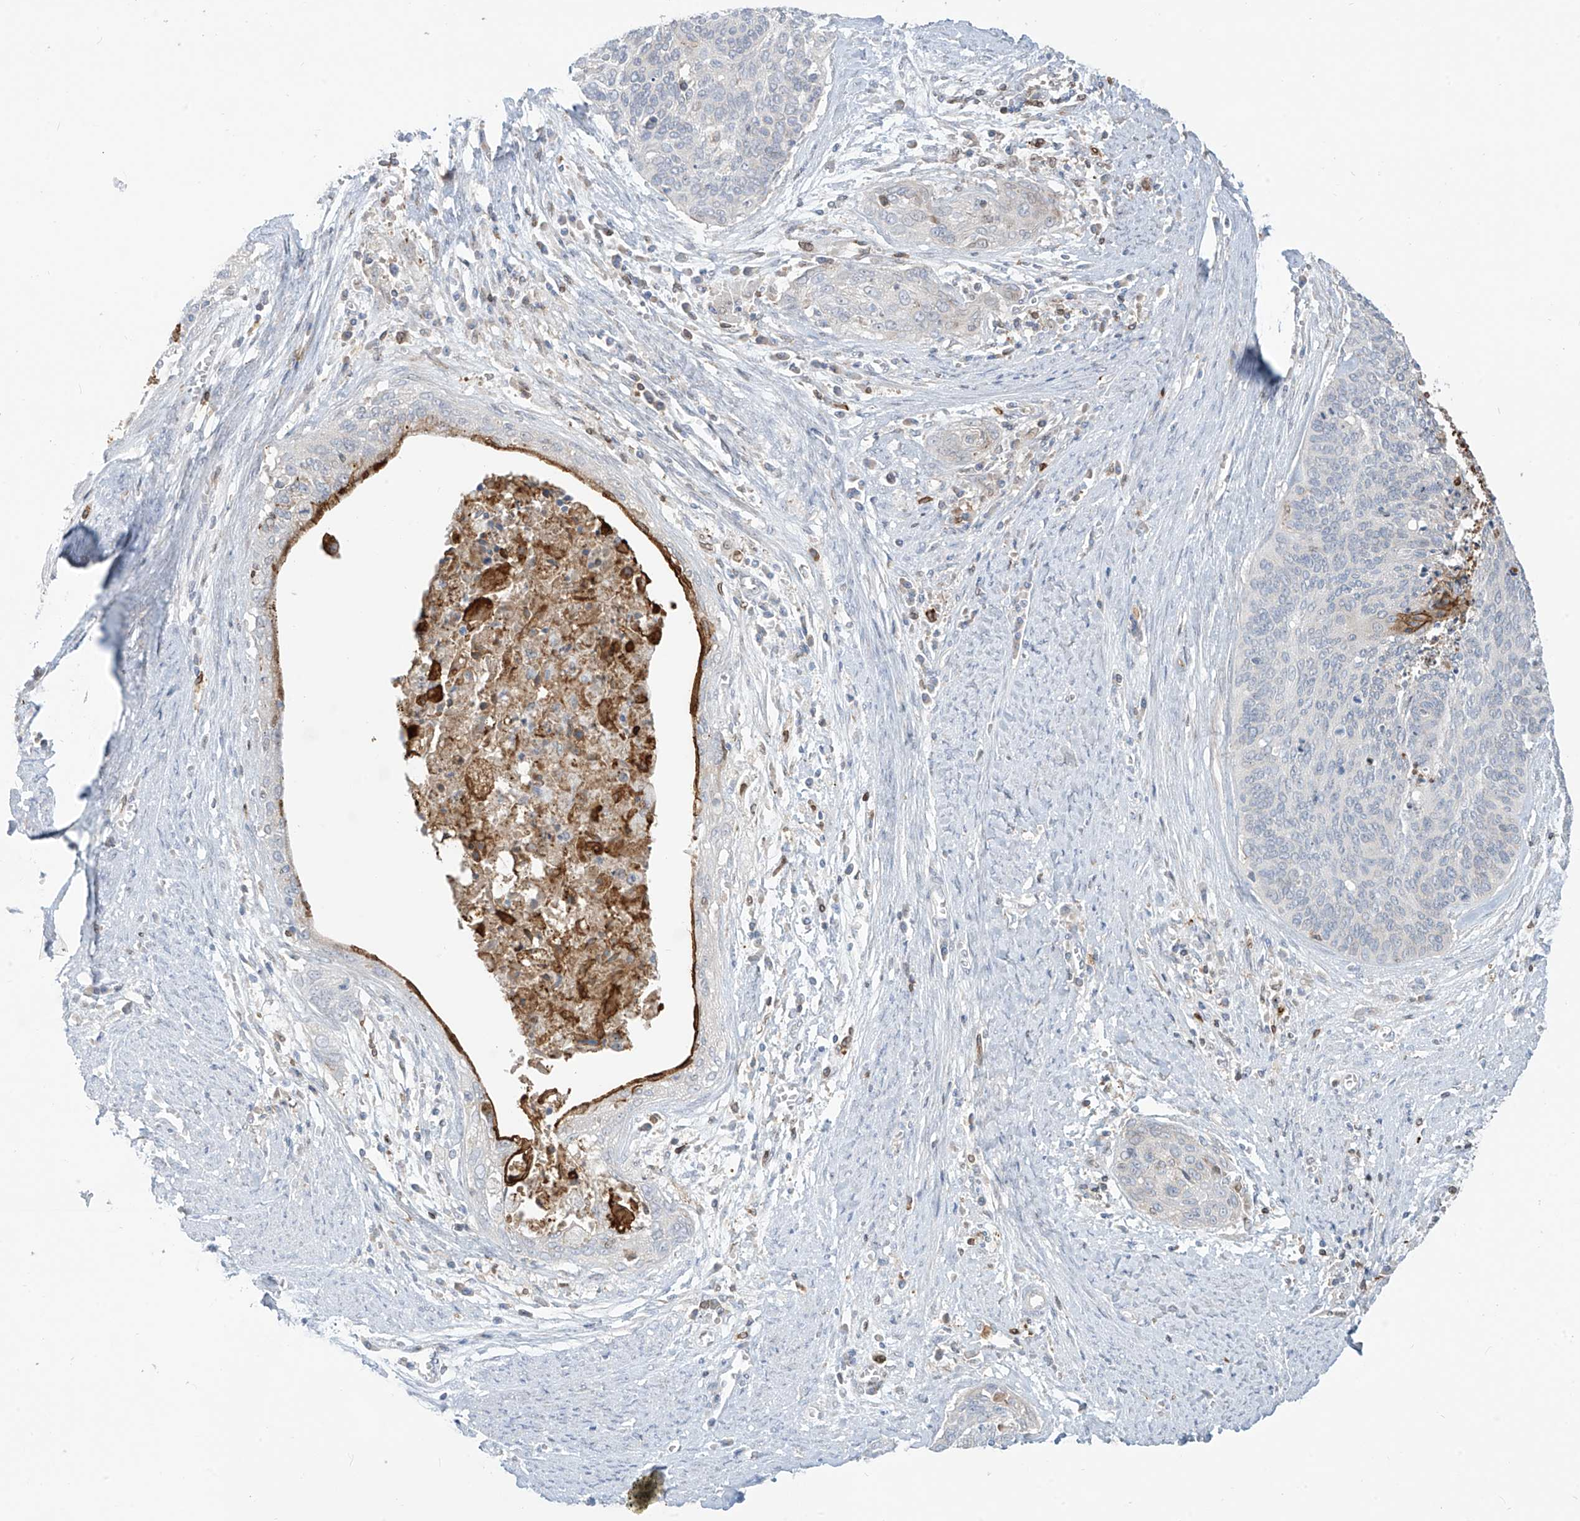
{"staining": {"intensity": "negative", "quantity": "none", "location": "none"}, "tissue": "cervical cancer", "cell_type": "Tumor cells", "image_type": "cancer", "snomed": [{"axis": "morphology", "description": "Squamous cell carcinoma, NOS"}, {"axis": "topography", "description": "Cervix"}], "caption": "There is no significant staining in tumor cells of cervical cancer (squamous cell carcinoma).", "gene": "NOTO", "patient": {"sex": "female", "age": 55}}